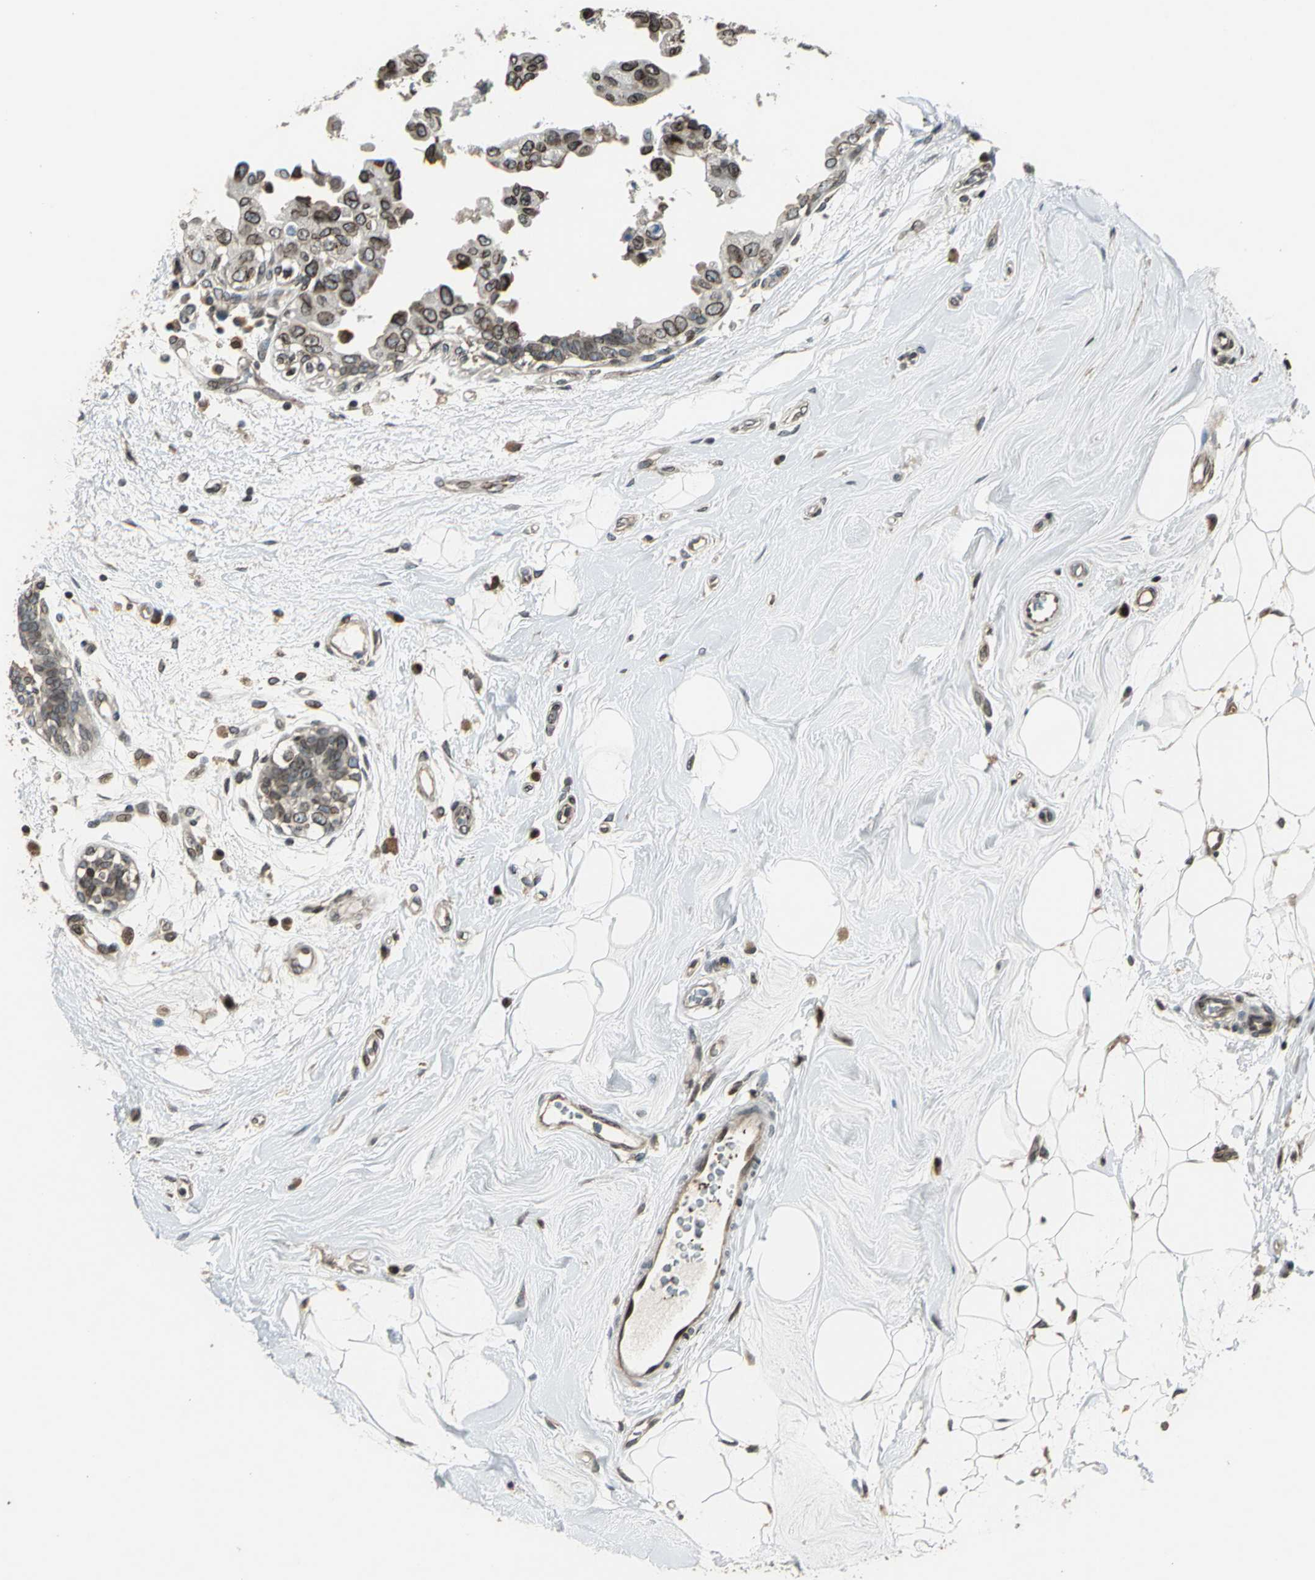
{"staining": {"intensity": "moderate", "quantity": "25%-75%", "location": "cytoplasmic/membranous,nuclear"}, "tissue": "breast cancer", "cell_type": "Tumor cells", "image_type": "cancer", "snomed": [{"axis": "morphology", "description": "Duct carcinoma"}, {"axis": "topography", "description": "Breast"}], "caption": "Breast cancer stained with DAB immunohistochemistry exhibits medium levels of moderate cytoplasmic/membranous and nuclear expression in approximately 25%-75% of tumor cells.", "gene": "BRIP1", "patient": {"sex": "female", "age": 40}}